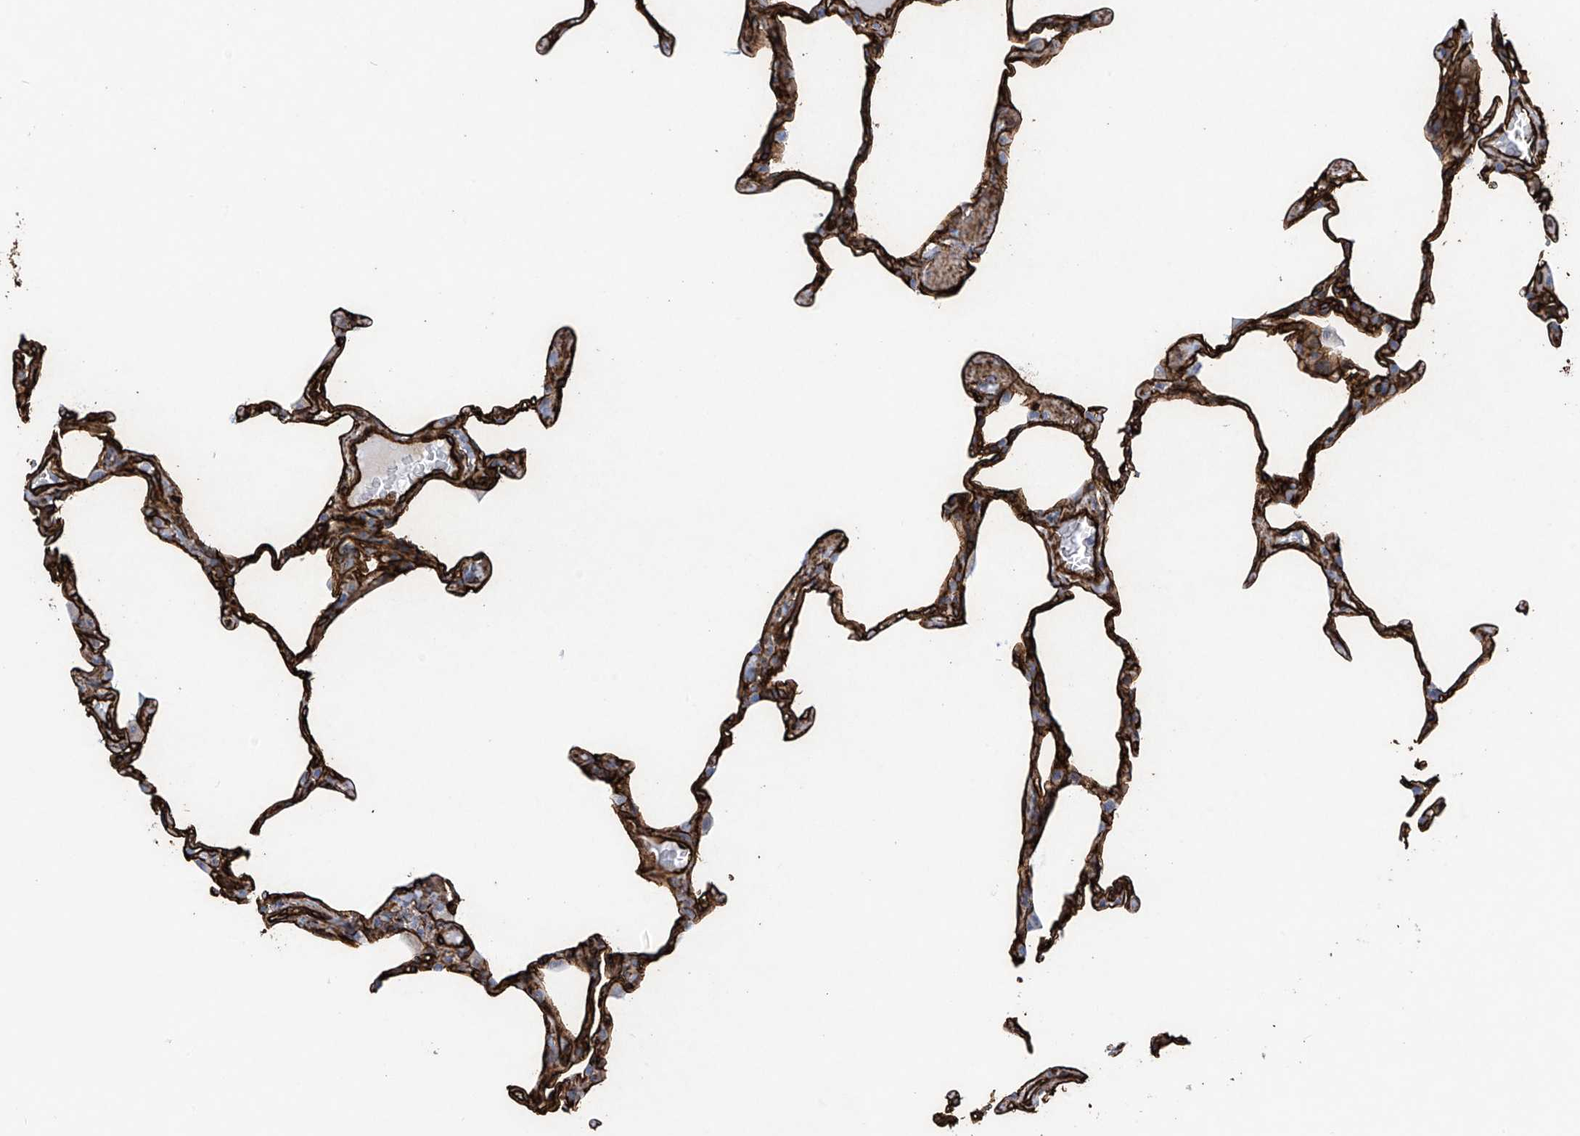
{"staining": {"intensity": "strong", "quantity": ">75%", "location": "cytoplasmic/membranous"}, "tissue": "lung", "cell_type": "Alveolar cells", "image_type": "normal", "snomed": [{"axis": "morphology", "description": "Normal tissue, NOS"}, {"axis": "topography", "description": "Lung"}], "caption": "Lung stained with immunohistochemistry exhibits strong cytoplasmic/membranous expression in about >75% of alveolar cells.", "gene": "UBTD1", "patient": {"sex": "male", "age": 20}}